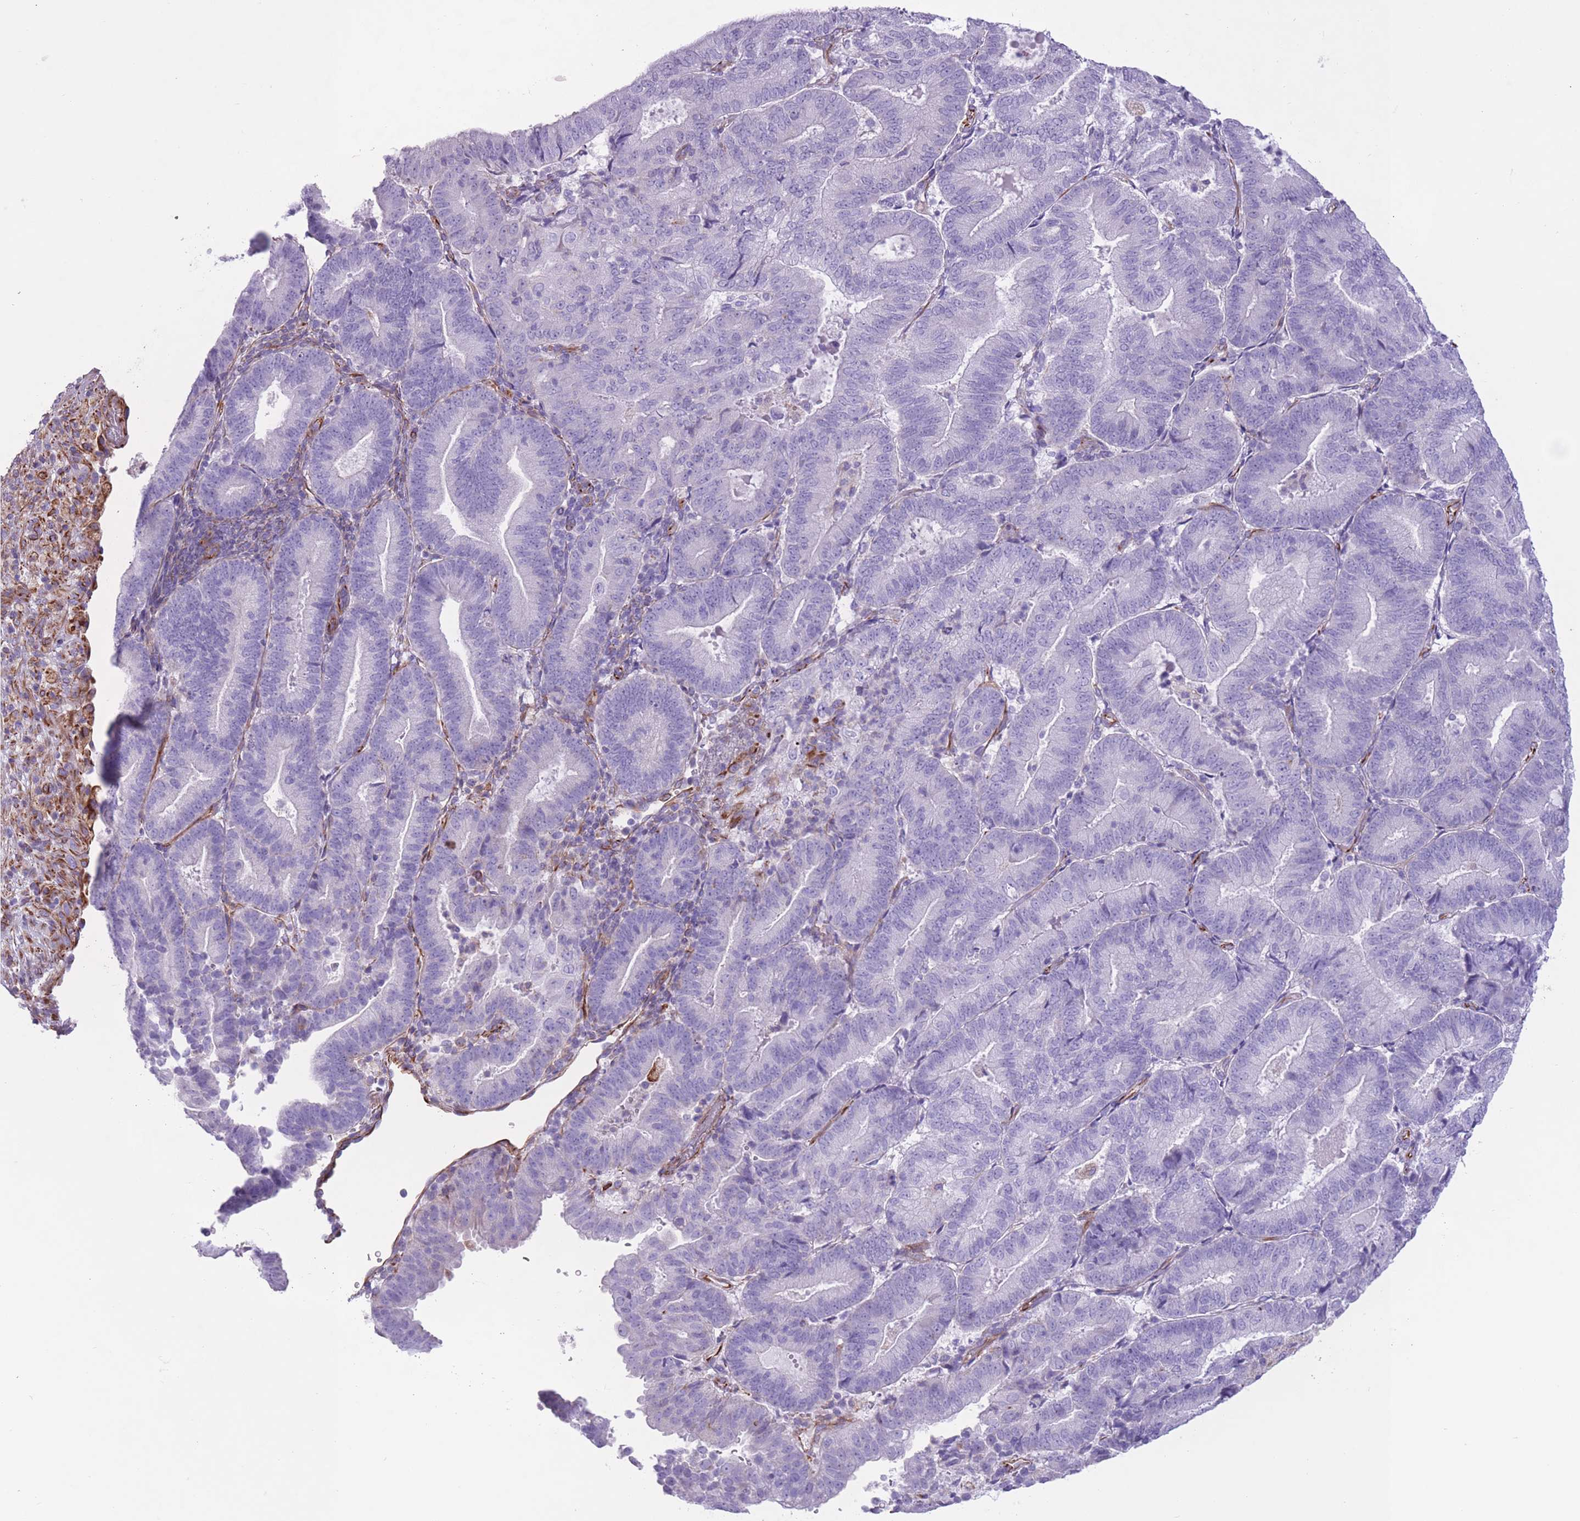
{"staining": {"intensity": "negative", "quantity": "none", "location": "none"}, "tissue": "endometrial cancer", "cell_type": "Tumor cells", "image_type": "cancer", "snomed": [{"axis": "morphology", "description": "Adenocarcinoma, NOS"}, {"axis": "topography", "description": "Endometrium"}], "caption": "Immunohistochemical staining of adenocarcinoma (endometrial) demonstrates no significant positivity in tumor cells. (DAB (3,3'-diaminobenzidine) IHC with hematoxylin counter stain).", "gene": "PTCD1", "patient": {"sex": "female", "age": 70}}